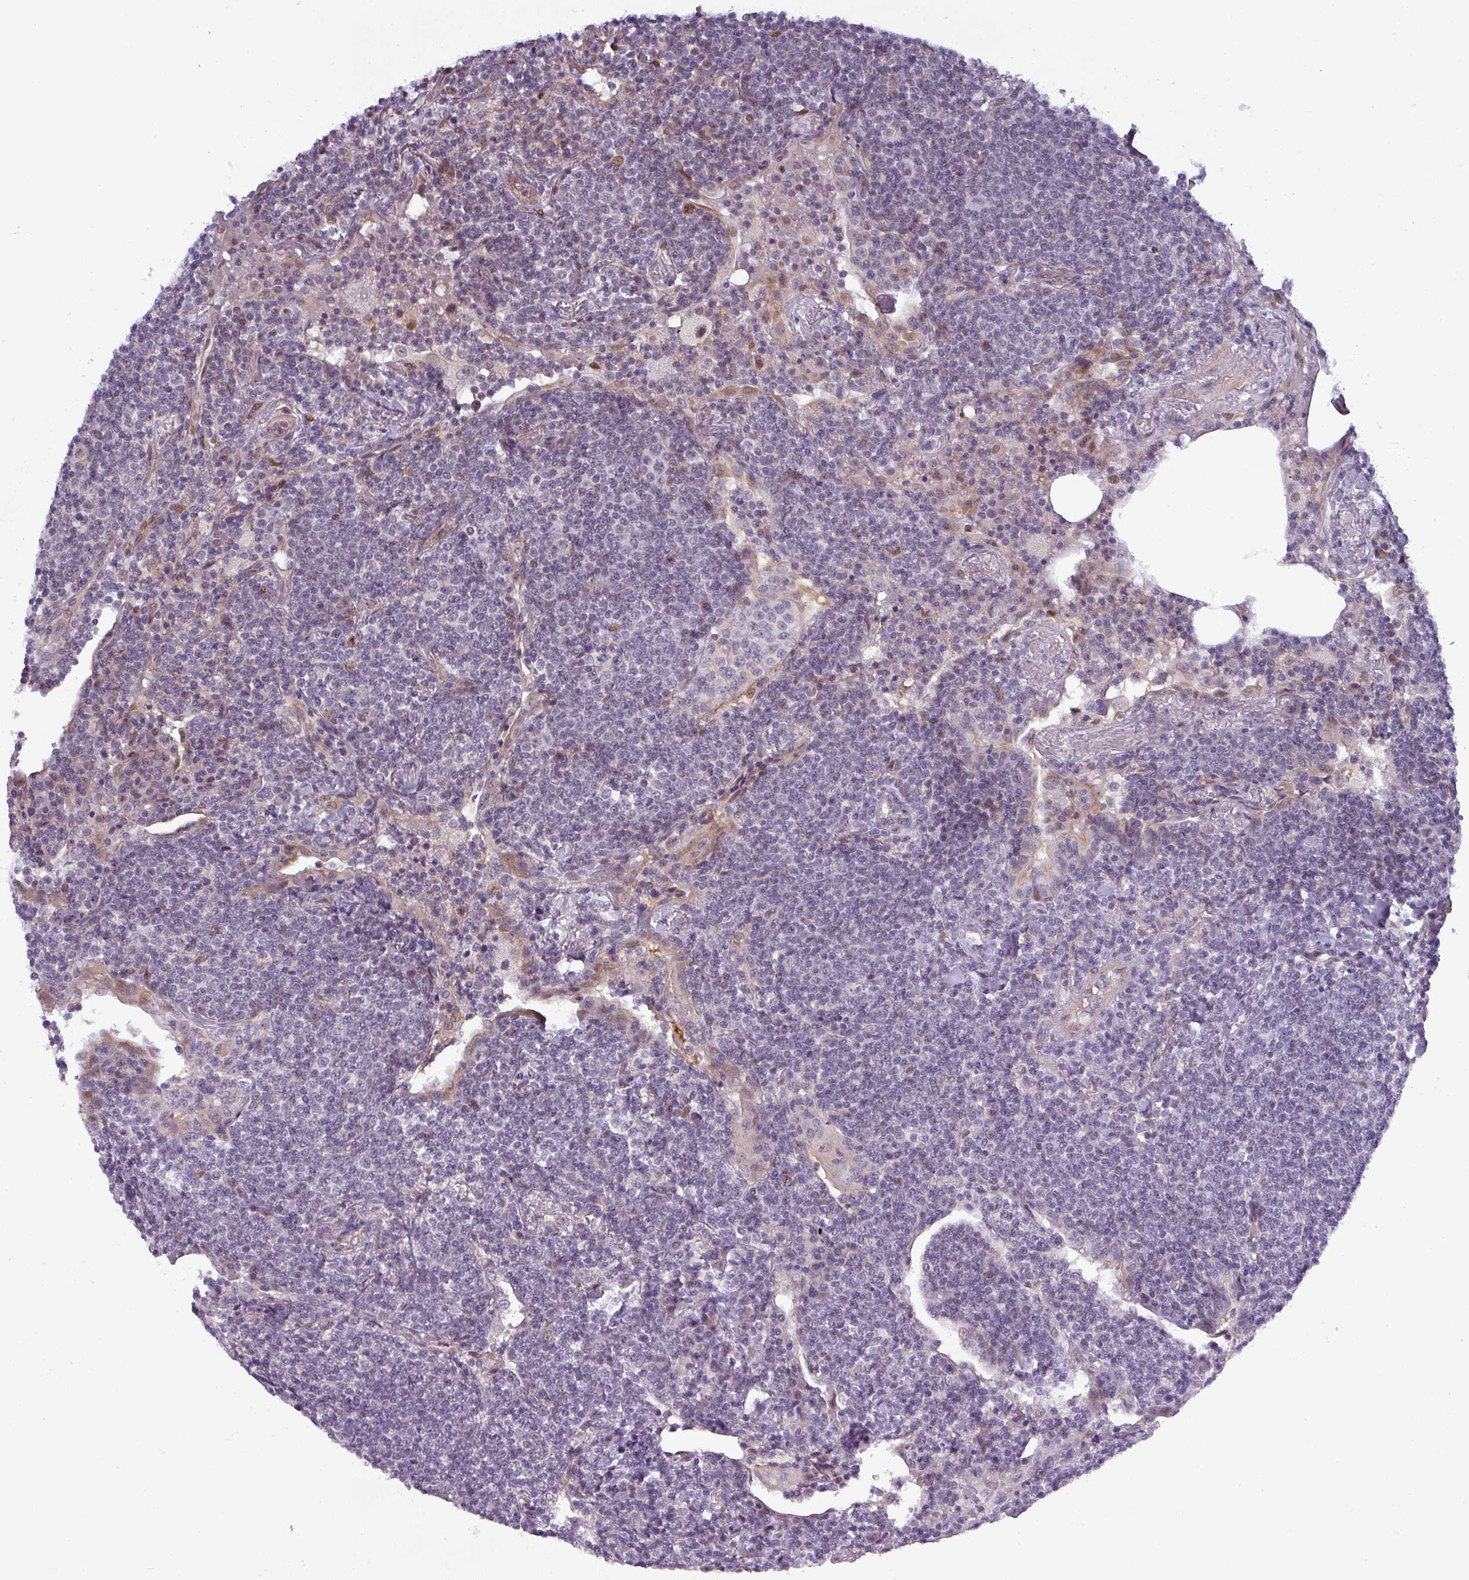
{"staining": {"intensity": "negative", "quantity": "none", "location": "none"}, "tissue": "lymphoma", "cell_type": "Tumor cells", "image_type": "cancer", "snomed": [{"axis": "morphology", "description": "Malignant lymphoma, non-Hodgkin's type, Low grade"}, {"axis": "topography", "description": "Lung"}], "caption": "DAB (3,3'-diaminobenzidine) immunohistochemical staining of human lymphoma displays no significant expression in tumor cells. (DAB (3,3'-diaminobenzidine) immunohistochemistry (IHC) with hematoxylin counter stain).", "gene": "PRAMEF12", "patient": {"sex": "female", "age": 71}}